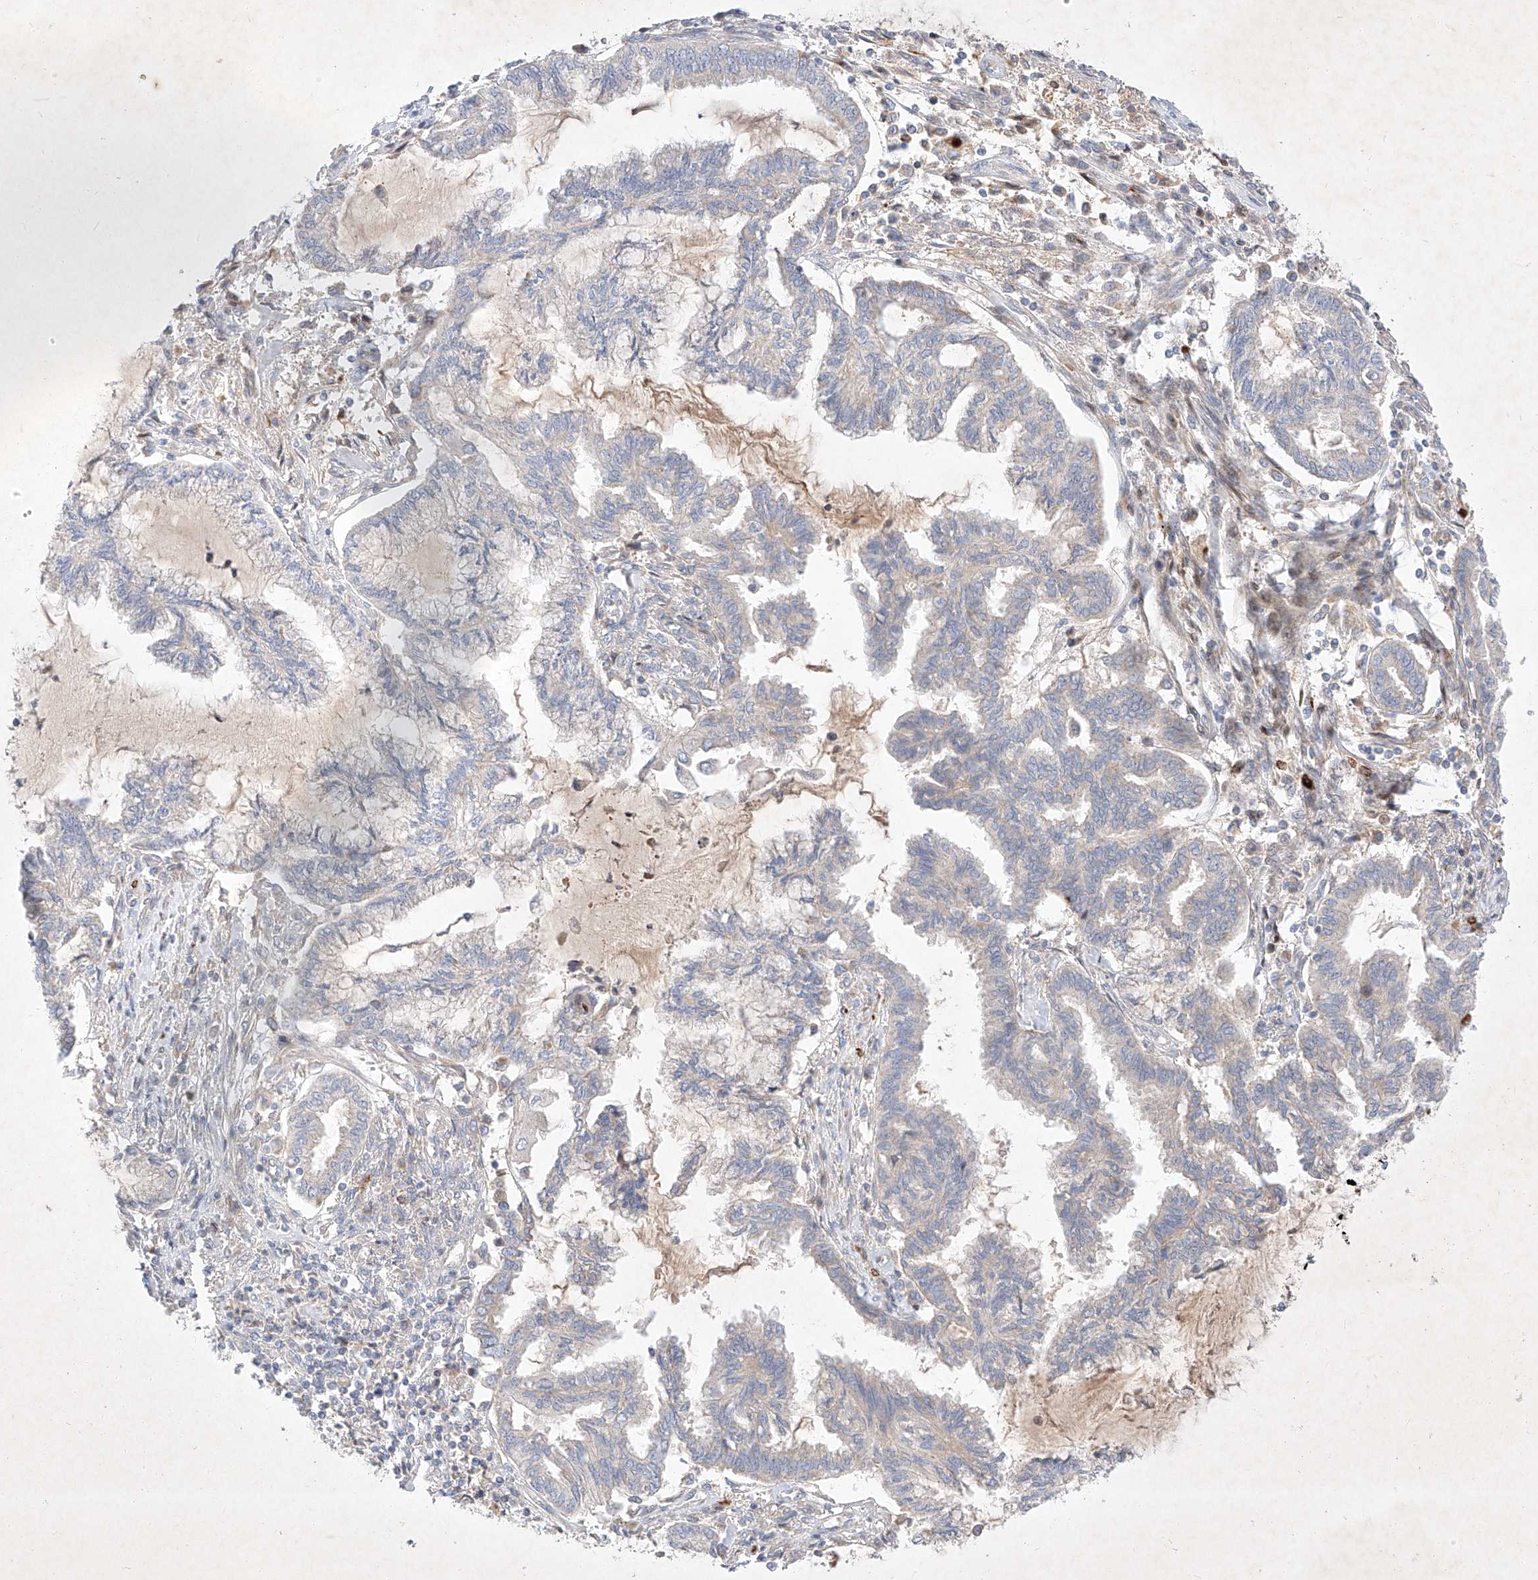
{"staining": {"intensity": "negative", "quantity": "none", "location": "none"}, "tissue": "endometrial cancer", "cell_type": "Tumor cells", "image_type": "cancer", "snomed": [{"axis": "morphology", "description": "Adenocarcinoma, NOS"}, {"axis": "topography", "description": "Endometrium"}], "caption": "Adenocarcinoma (endometrial) was stained to show a protein in brown. There is no significant positivity in tumor cells.", "gene": "OSGEPL1", "patient": {"sex": "female", "age": 86}}